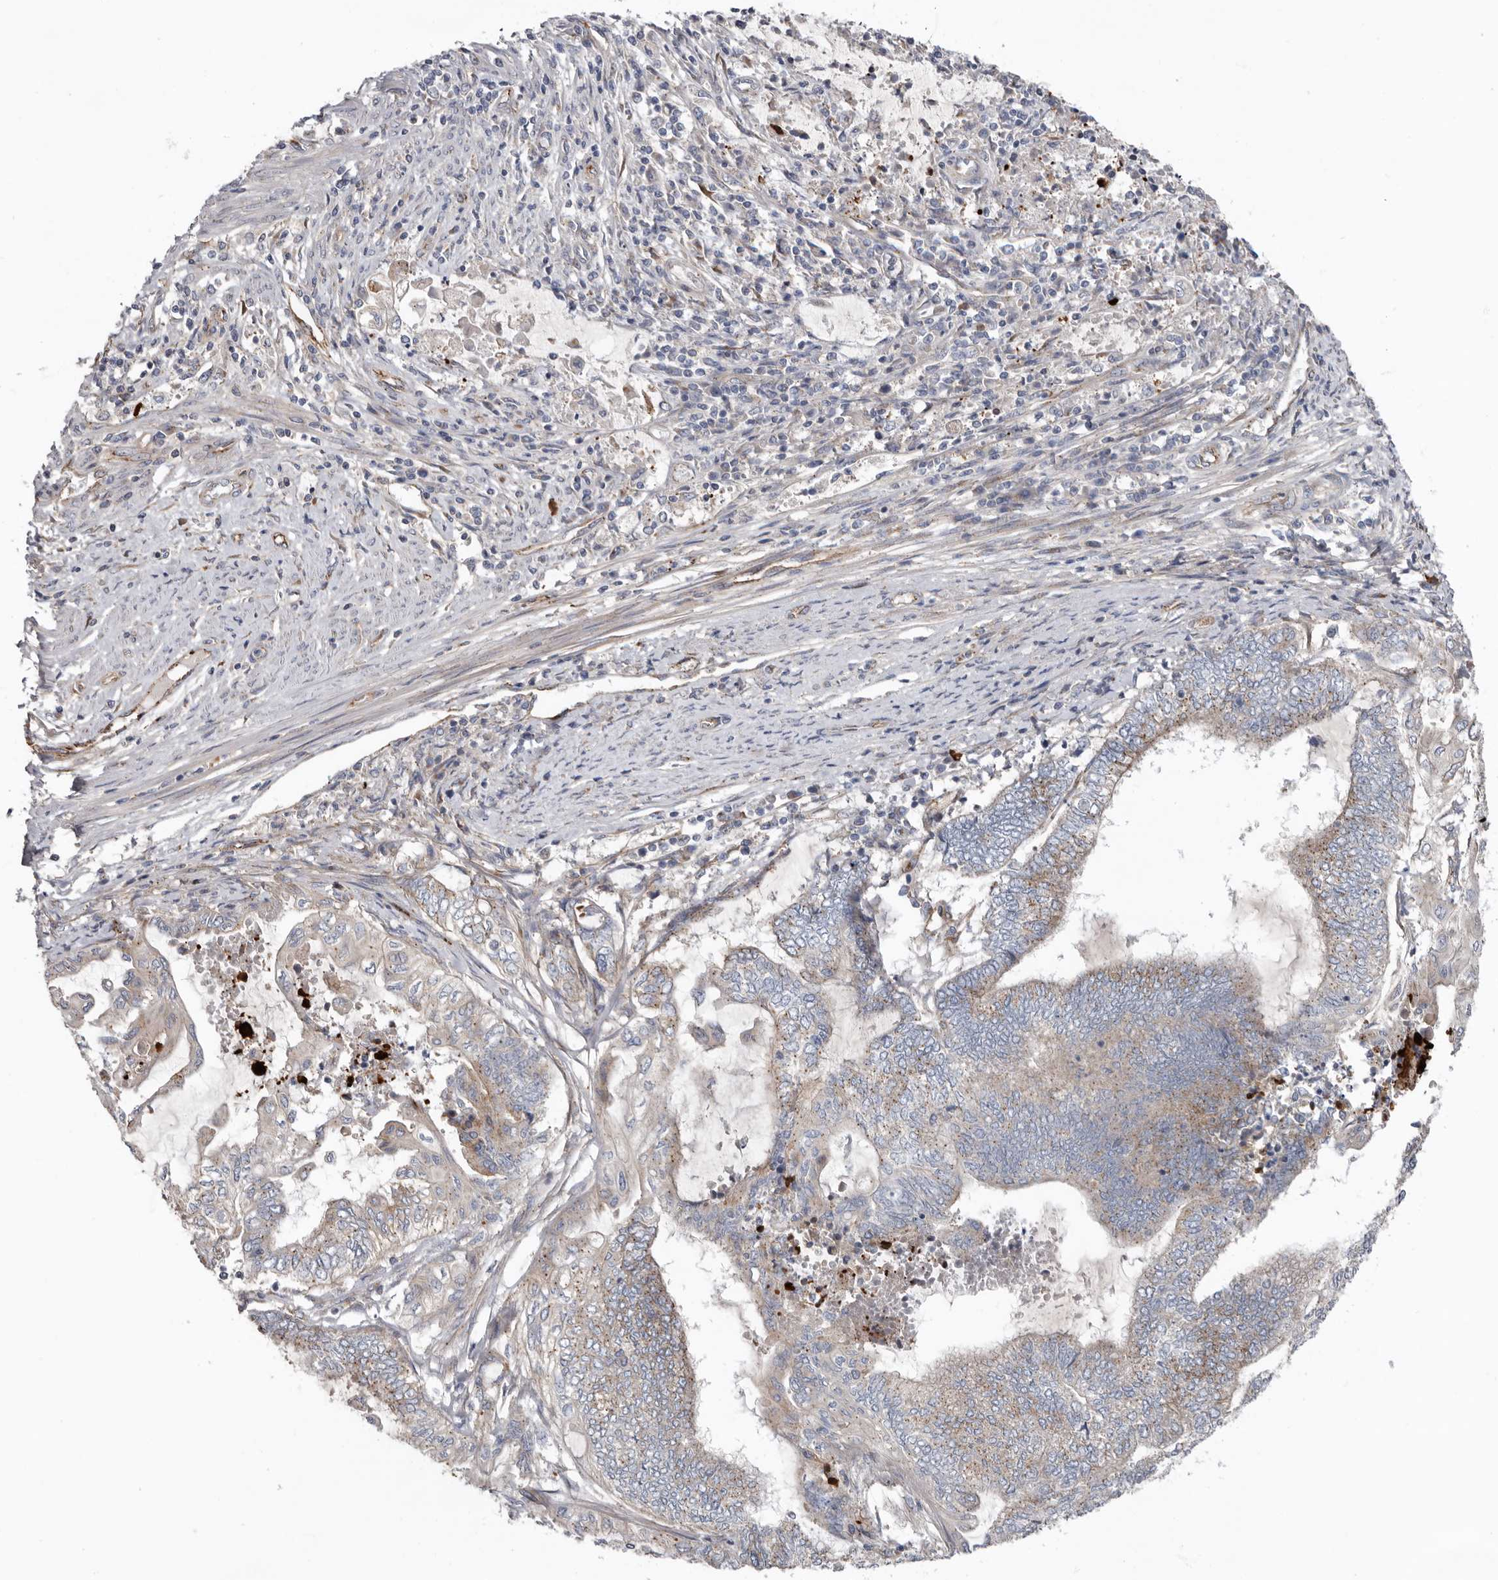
{"staining": {"intensity": "weak", "quantity": "25%-75%", "location": "cytoplasmic/membranous"}, "tissue": "endometrial cancer", "cell_type": "Tumor cells", "image_type": "cancer", "snomed": [{"axis": "morphology", "description": "Adenocarcinoma, NOS"}, {"axis": "topography", "description": "Uterus"}, {"axis": "topography", "description": "Endometrium"}], "caption": "Protein staining of endometrial cancer (adenocarcinoma) tissue exhibits weak cytoplasmic/membranous staining in about 25%-75% of tumor cells.", "gene": "LUZP1", "patient": {"sex": "female", "age": 70}}